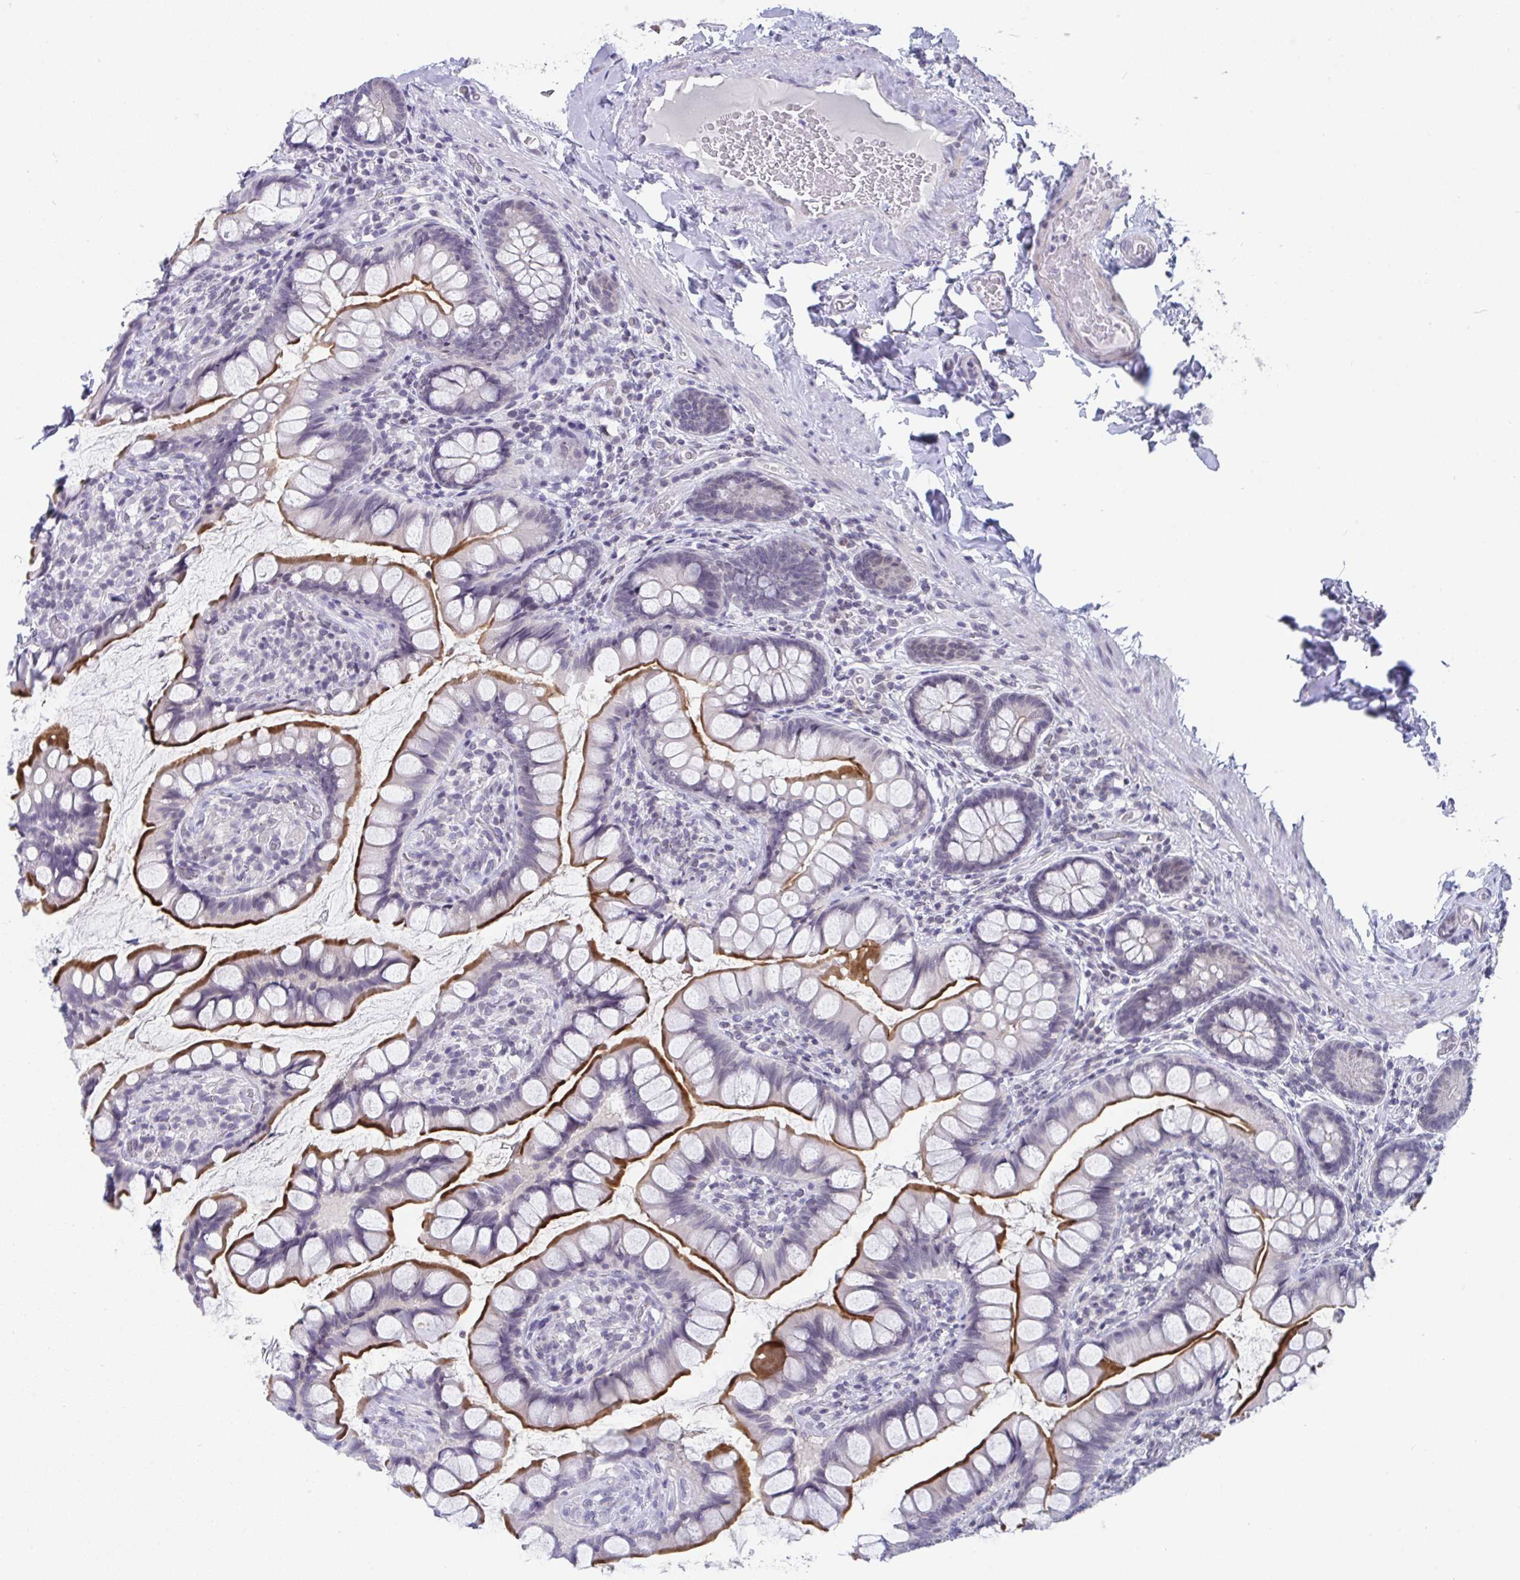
{"staining": {"intensity": "moderate", "quantity": "25%-75%", "location": "cytoplasmic/membranous"}, "tissue": "small intestine", "cell_type": "Glandular cells", "image_type": "normal", "snomed": [{"axis": "morphology", "description": "Normal tissue, NOS"}, {"axis": "topography", "description": "Small intestine"}], "caption": "This photomicrograph exhibits immunohistochemistry staining of normal small intestine, with medium moderate cytoplasmic/membranous positivity in about 25%-75% of glandular cells.", "gene": "BMAL2", "patient": {"sex": "male", "age": 70}}